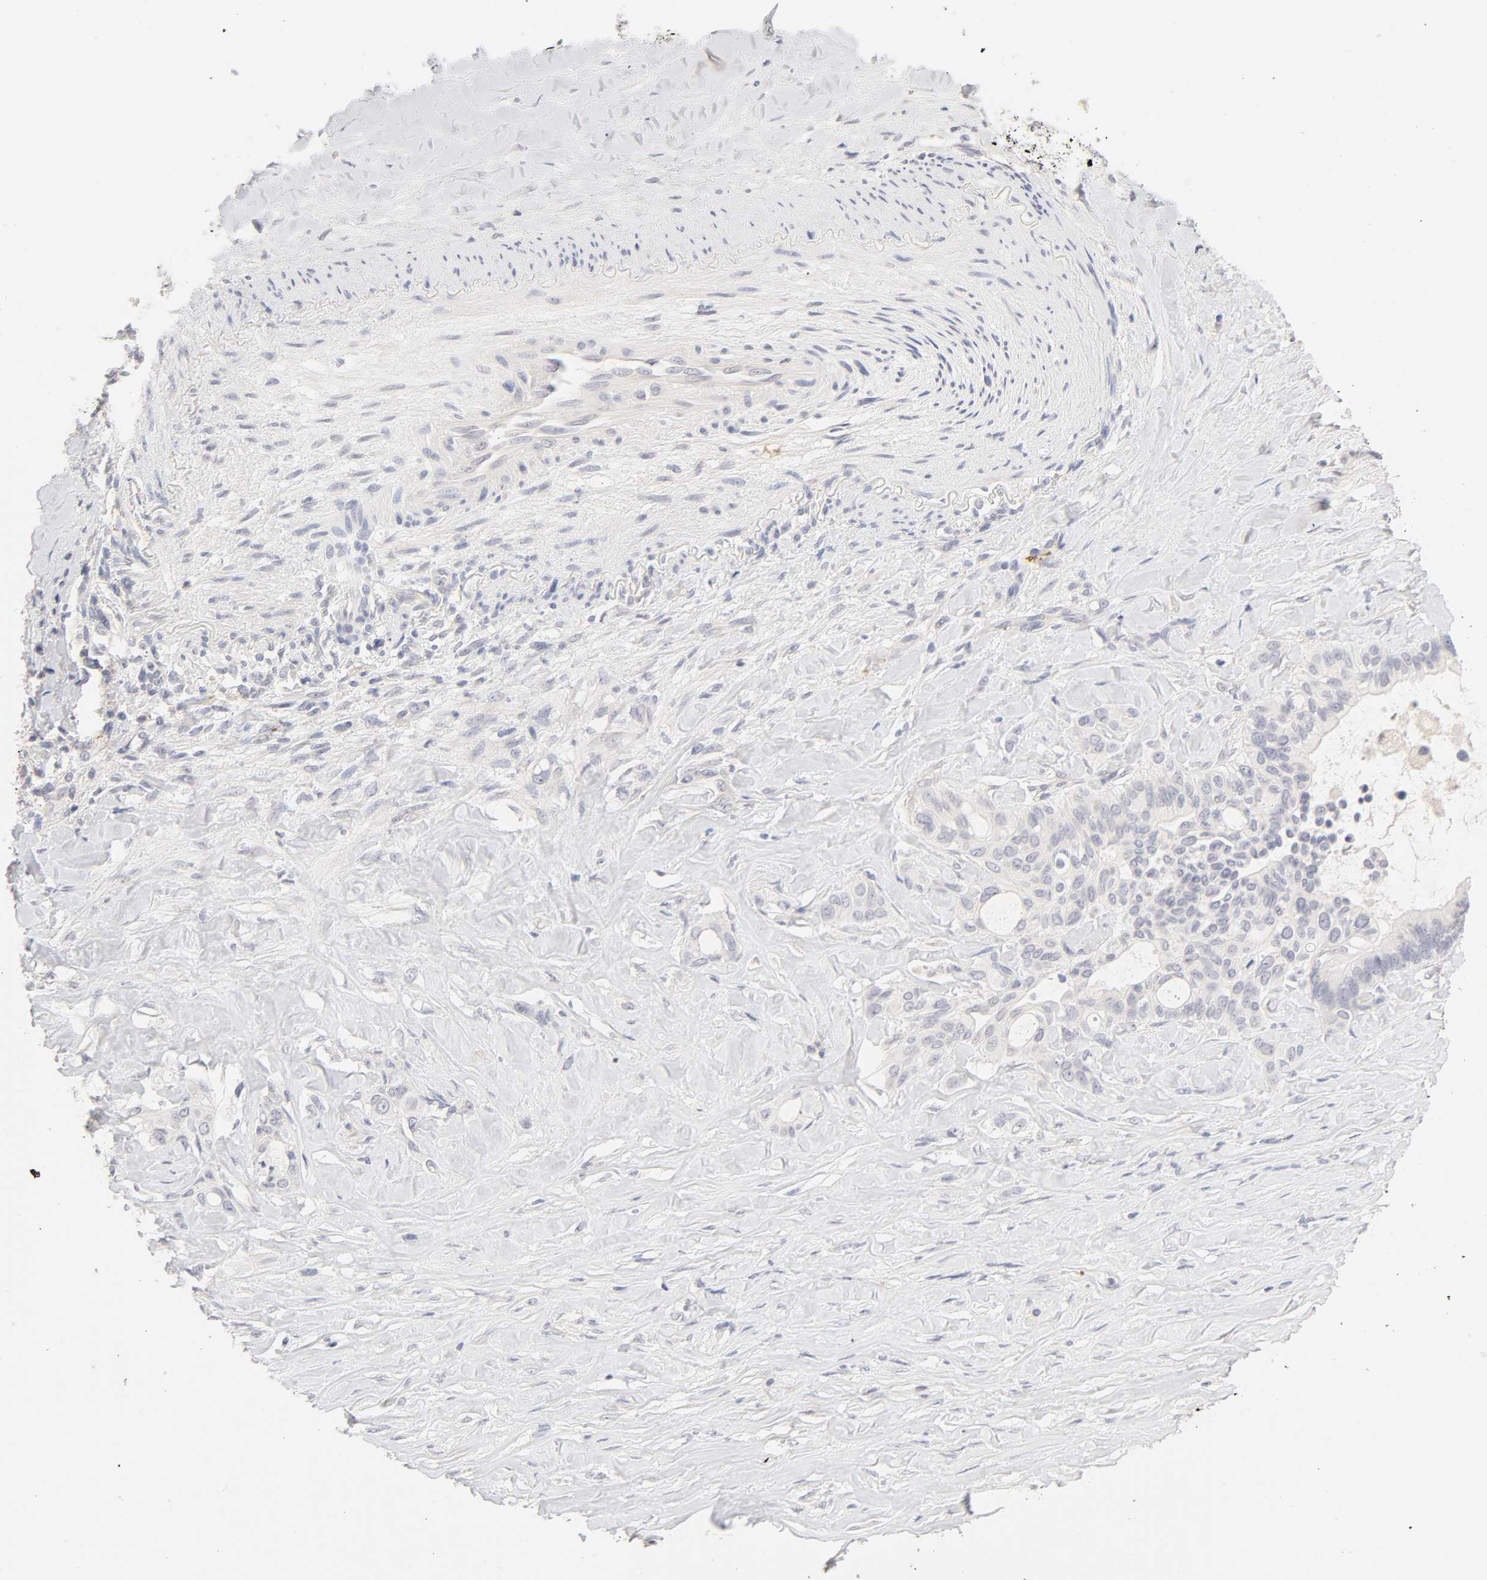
{"staining": {"intensity": "negative", "quantity": "none", "location": "none"}, "tissue": "liver cancer", "cell_type": "Tumor cells", "image_type": "cancer", "snomed": [{"axis": "morphology", "description": "Cholangiocarcinoma"}, {"axis": "topography", "description": "Liver"}], "caption": "This histopathology image is of liver cholangiocarcinoma stained with immunohistochemistry (IHC) to label a protein in brown with the nuclei are counter-stained blue. There is no expression in tumor cells. Nuclei are stained in blue.", "gene": "CYP4B1", "patient": {"sex": "female", "age": 67}}